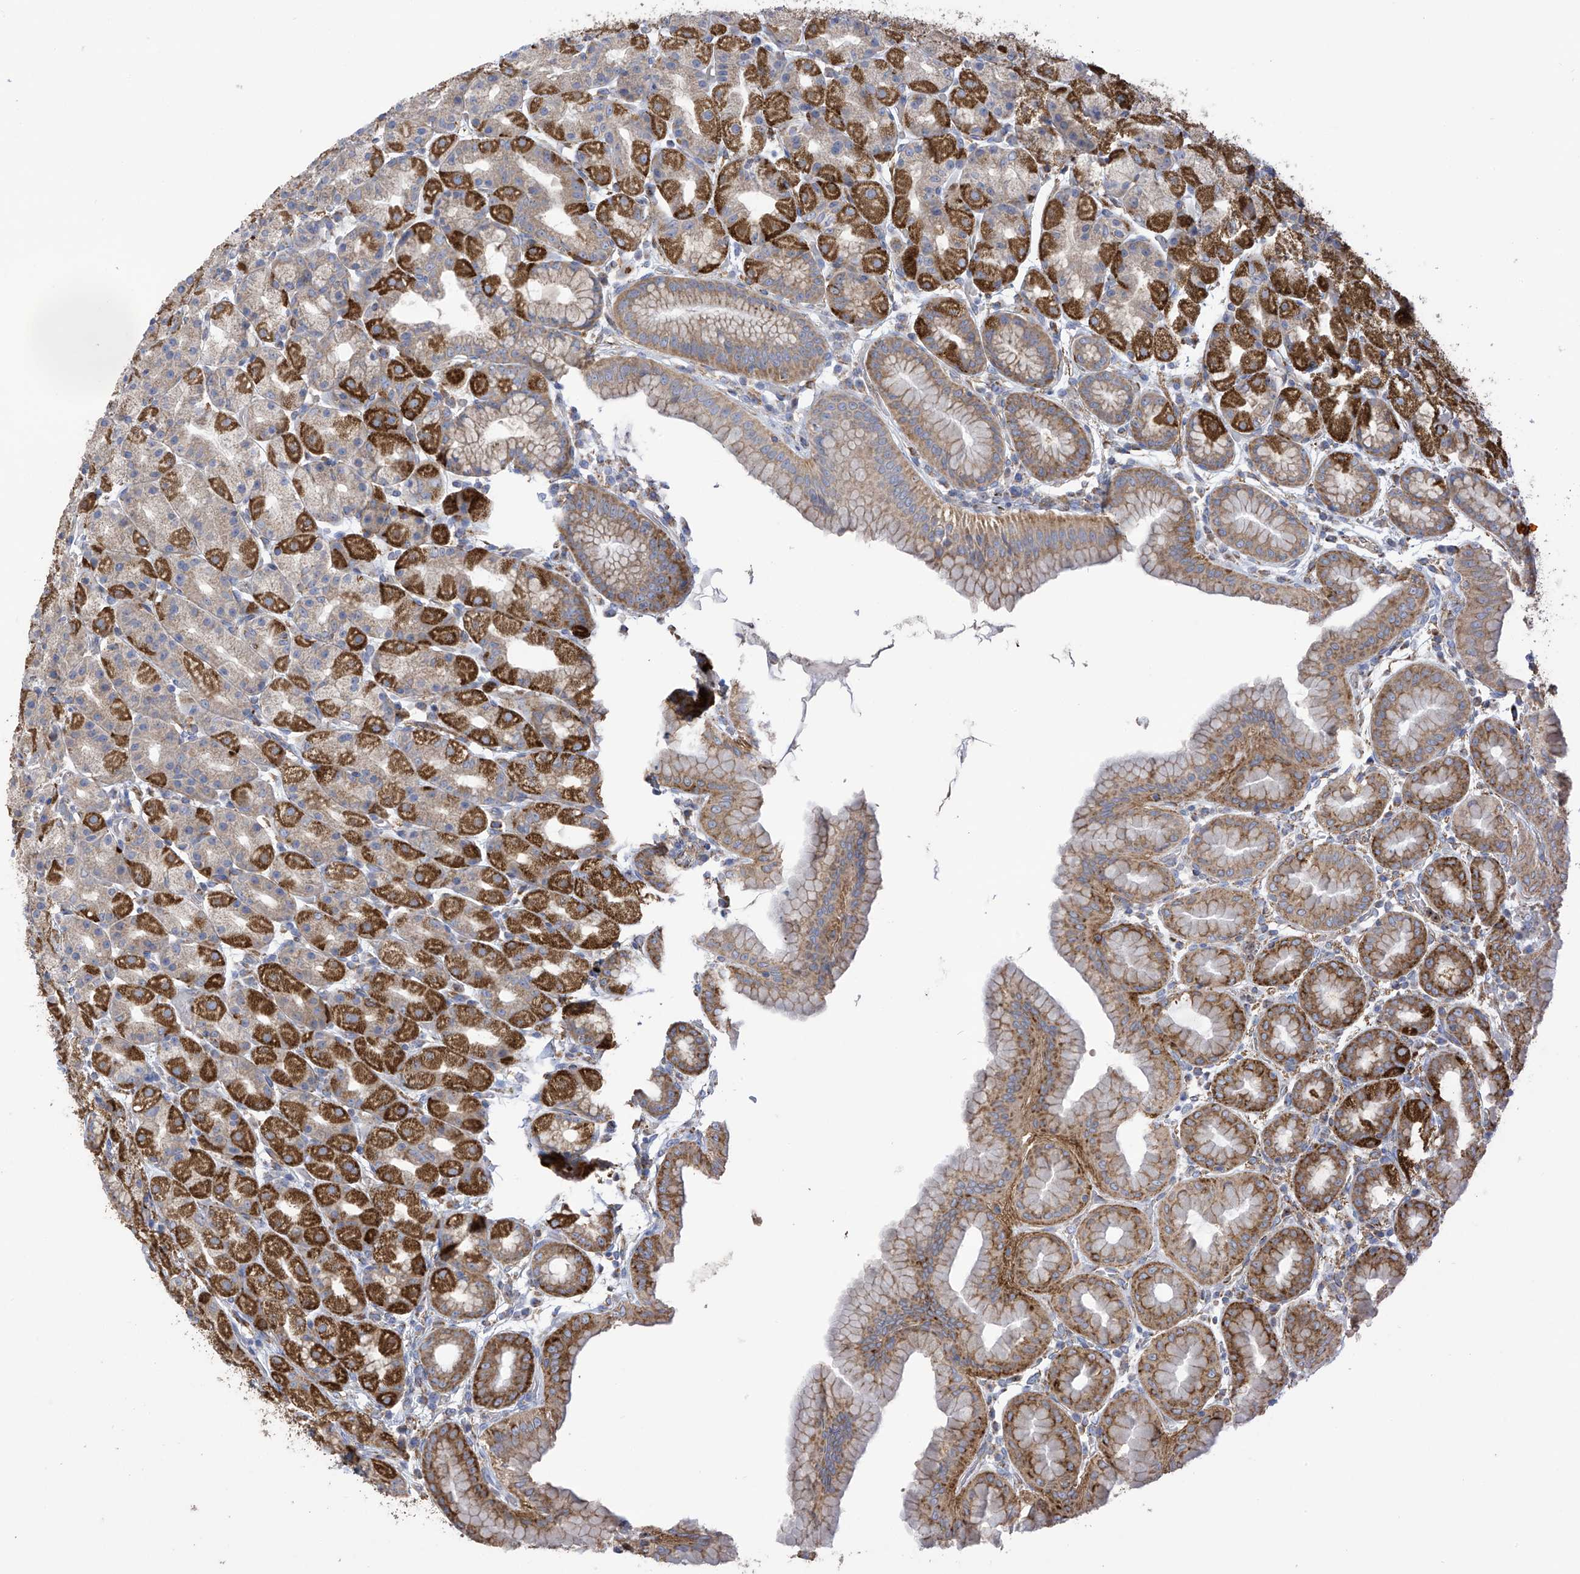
{"staining": {"intensity": "strong", "quantity": "25%-75%", "location": "cytoplasmic/membranous"}, "tissue": "stomach", "cell_type": "Glandular cells", "image_type": "normal", "snomed": [{"axis": "morphology", "description": "Normal tissue, NOS"}, {"axis": "topography", "description": "Stomach, upper"}], "caption": "Immunohistochemical staining of normal stomach demonstrates high levels of strong cytoplasmic/membranous positivity in approximately 25%-75% of glandular cells. Nuclei are stained in blue.", "gene": "ITM2B", "patient": {"sex": "male", "age": 68}}